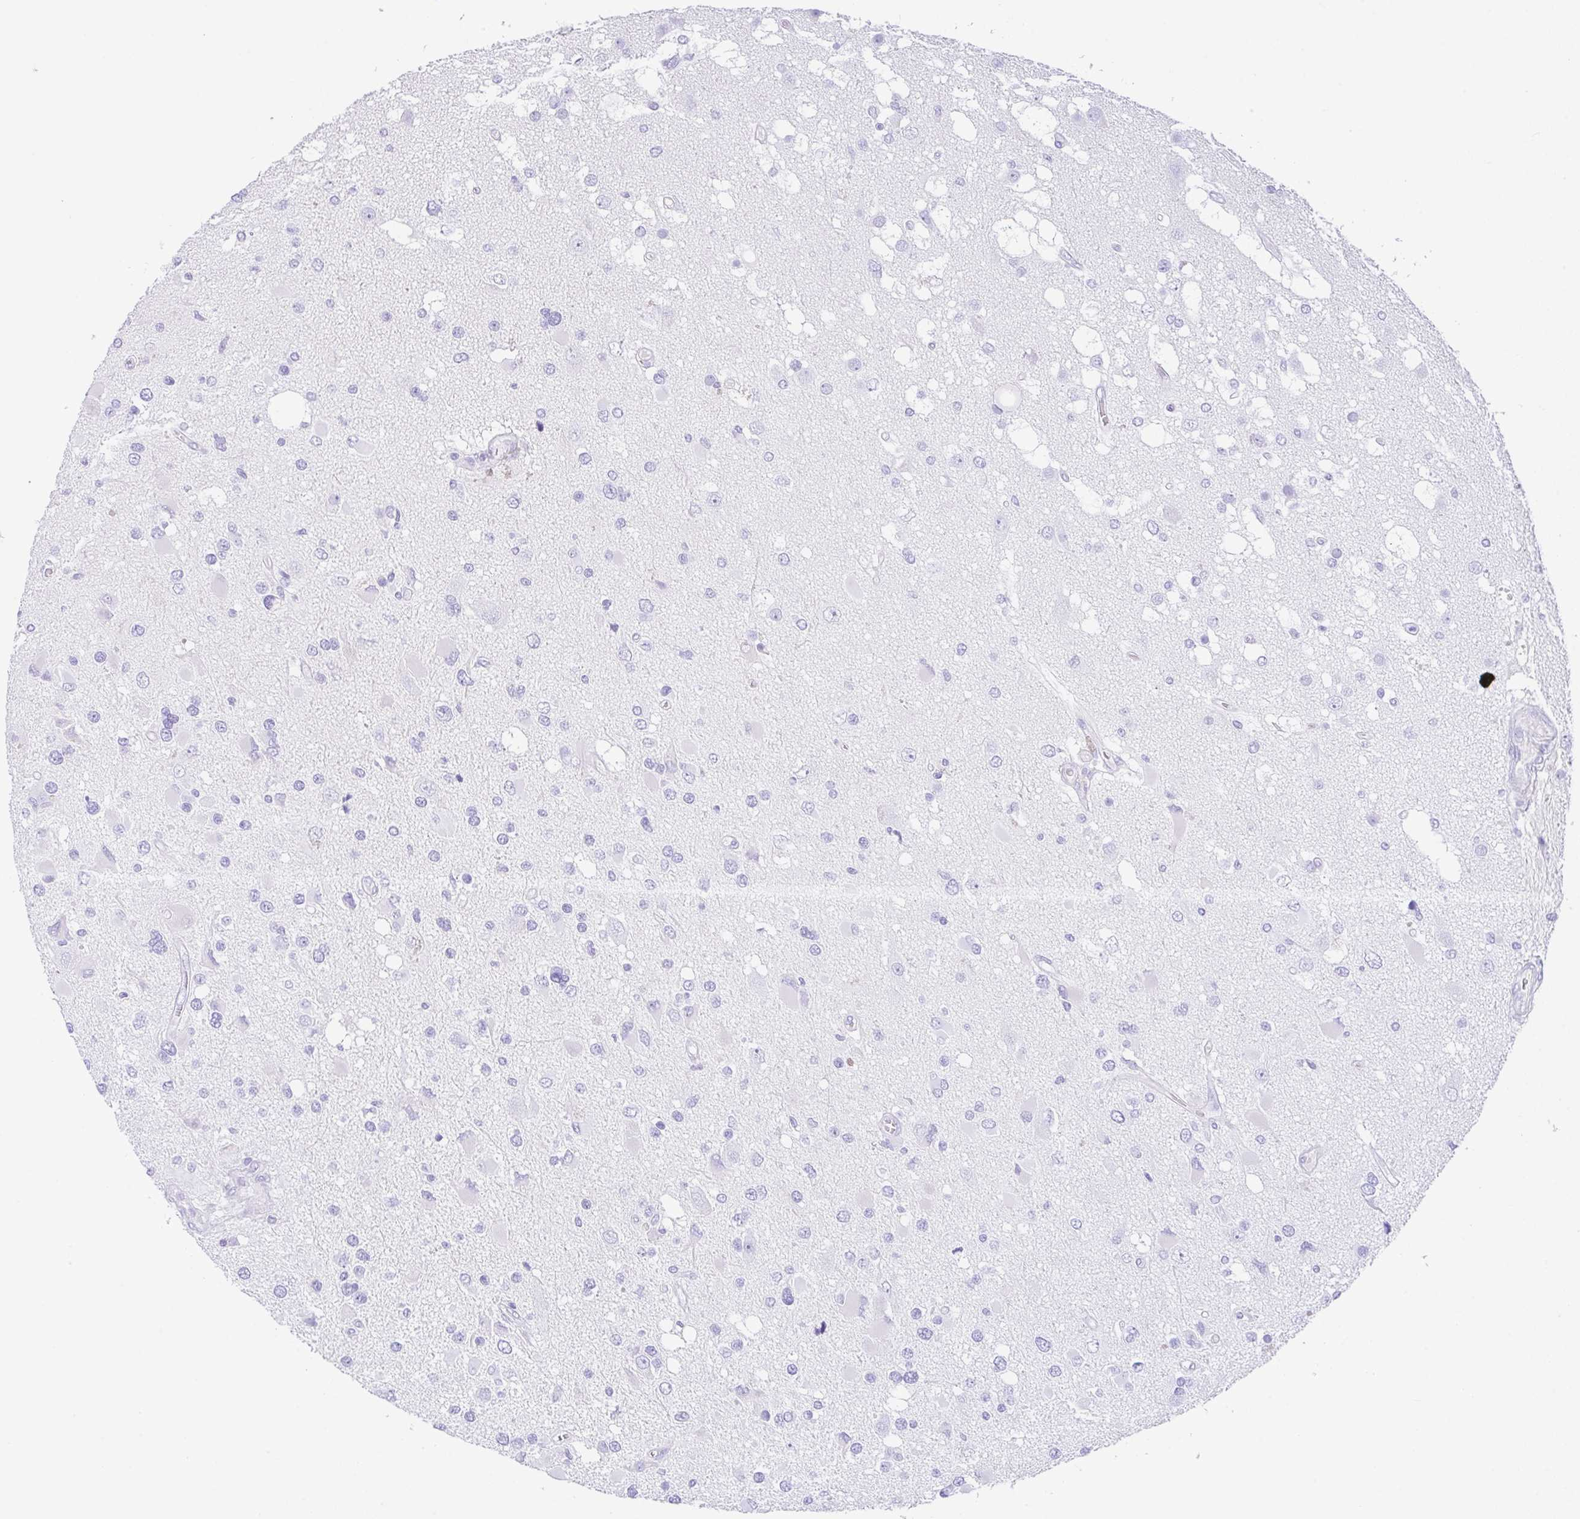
{"staining": {"intensity": "negative", "quantity": "none", "location": "none"}, "tissue": "glioma", "cell_type": "Tumor cells", "image_type": "cancer", "snomed": [{"axis": "morphology", "description": "Glioma, malignant, High grade"}, {"axis": "topography", "description": "Brain"}], "caption": "Tumor cells show no significant positivity in malignant high-grade glioma.", "gene": "CPA1", "patient": {"sex": "male", "age": 53}}